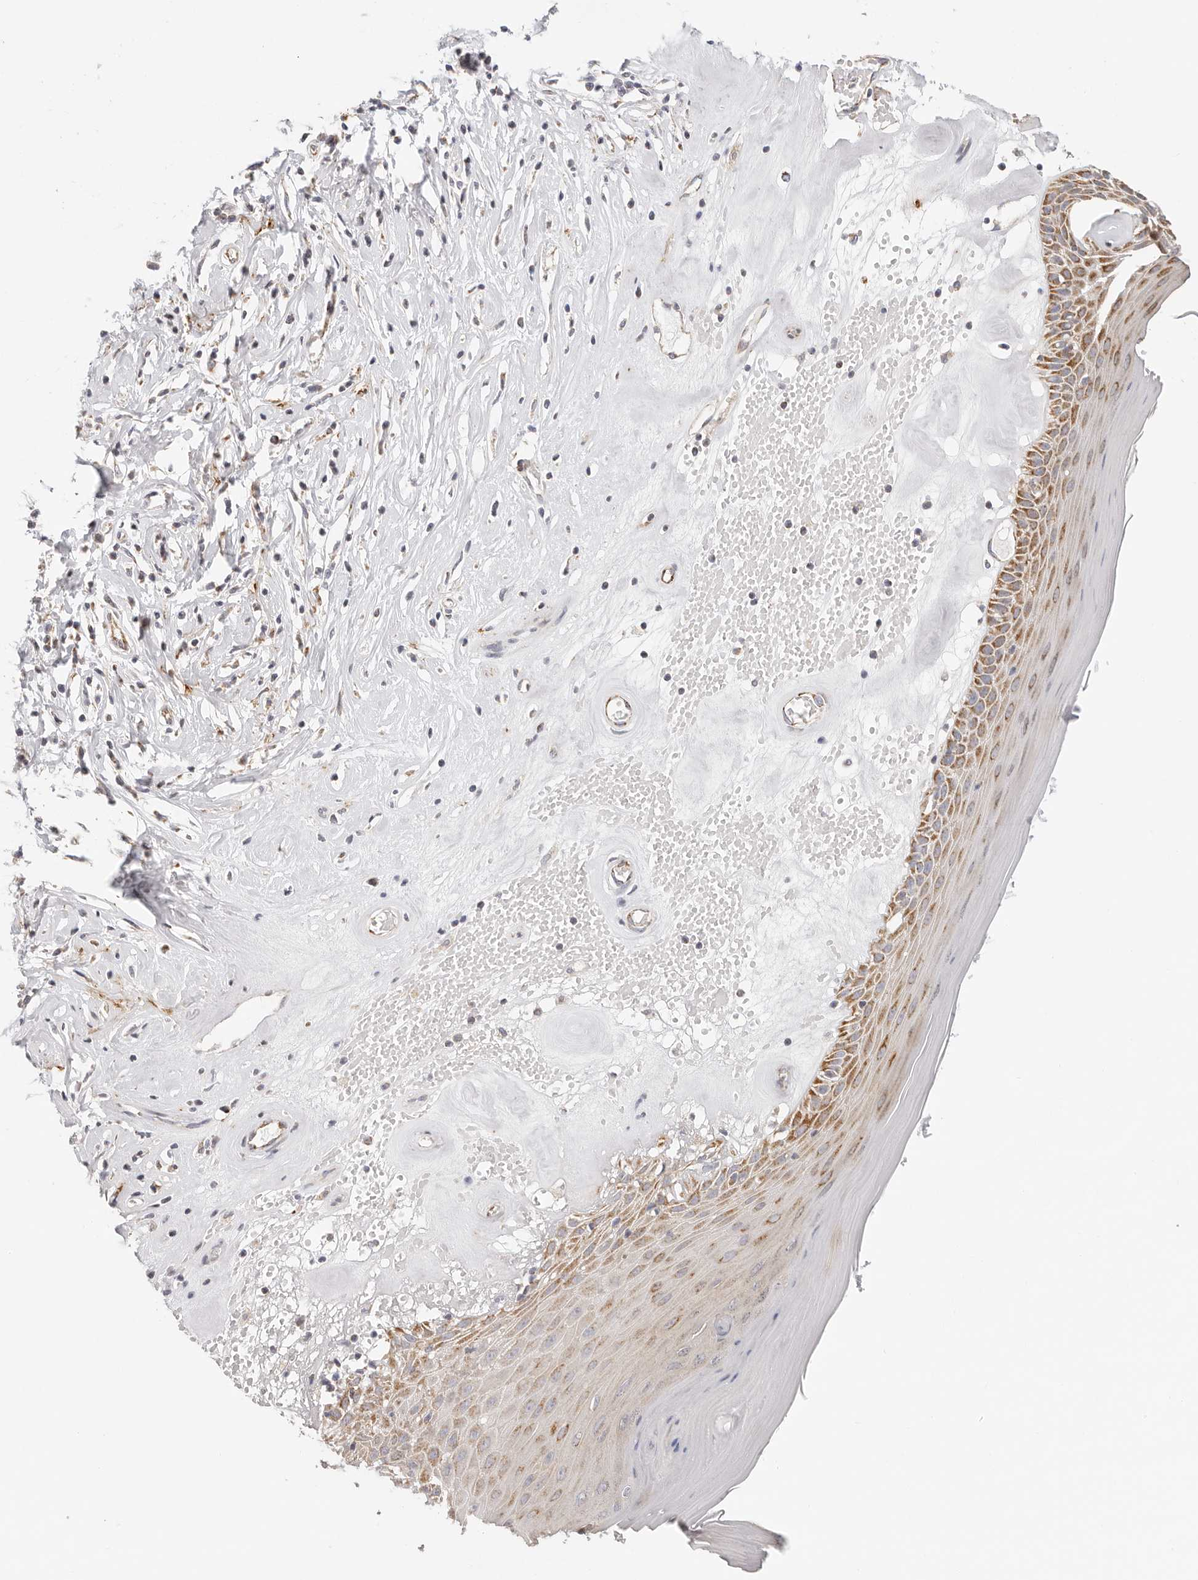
{"staining": {"intensity": "moderate", "quantity": "25%-75%", "location": "cytoplasmic/membranous"}, "tissue": "skin", "cell_type": "Epidermal cells", "image_type": "normal", "snomed": [{"axis": "morphology", "description": "Normal tissue, NOS"}, {"axis": "morphology", "description": "Inflammation, NOS"}, {"axis": "topography", "description": "Vulva"}], "caption": "The micrograph exhibits immunohistochemical staining of benign skin. There is moderate cytoplasmic/membranous staining is seen in about 25%-75% of epidermal cells.", "gene": "AFDN", "patient": {"sex": "female", "age": 84}}